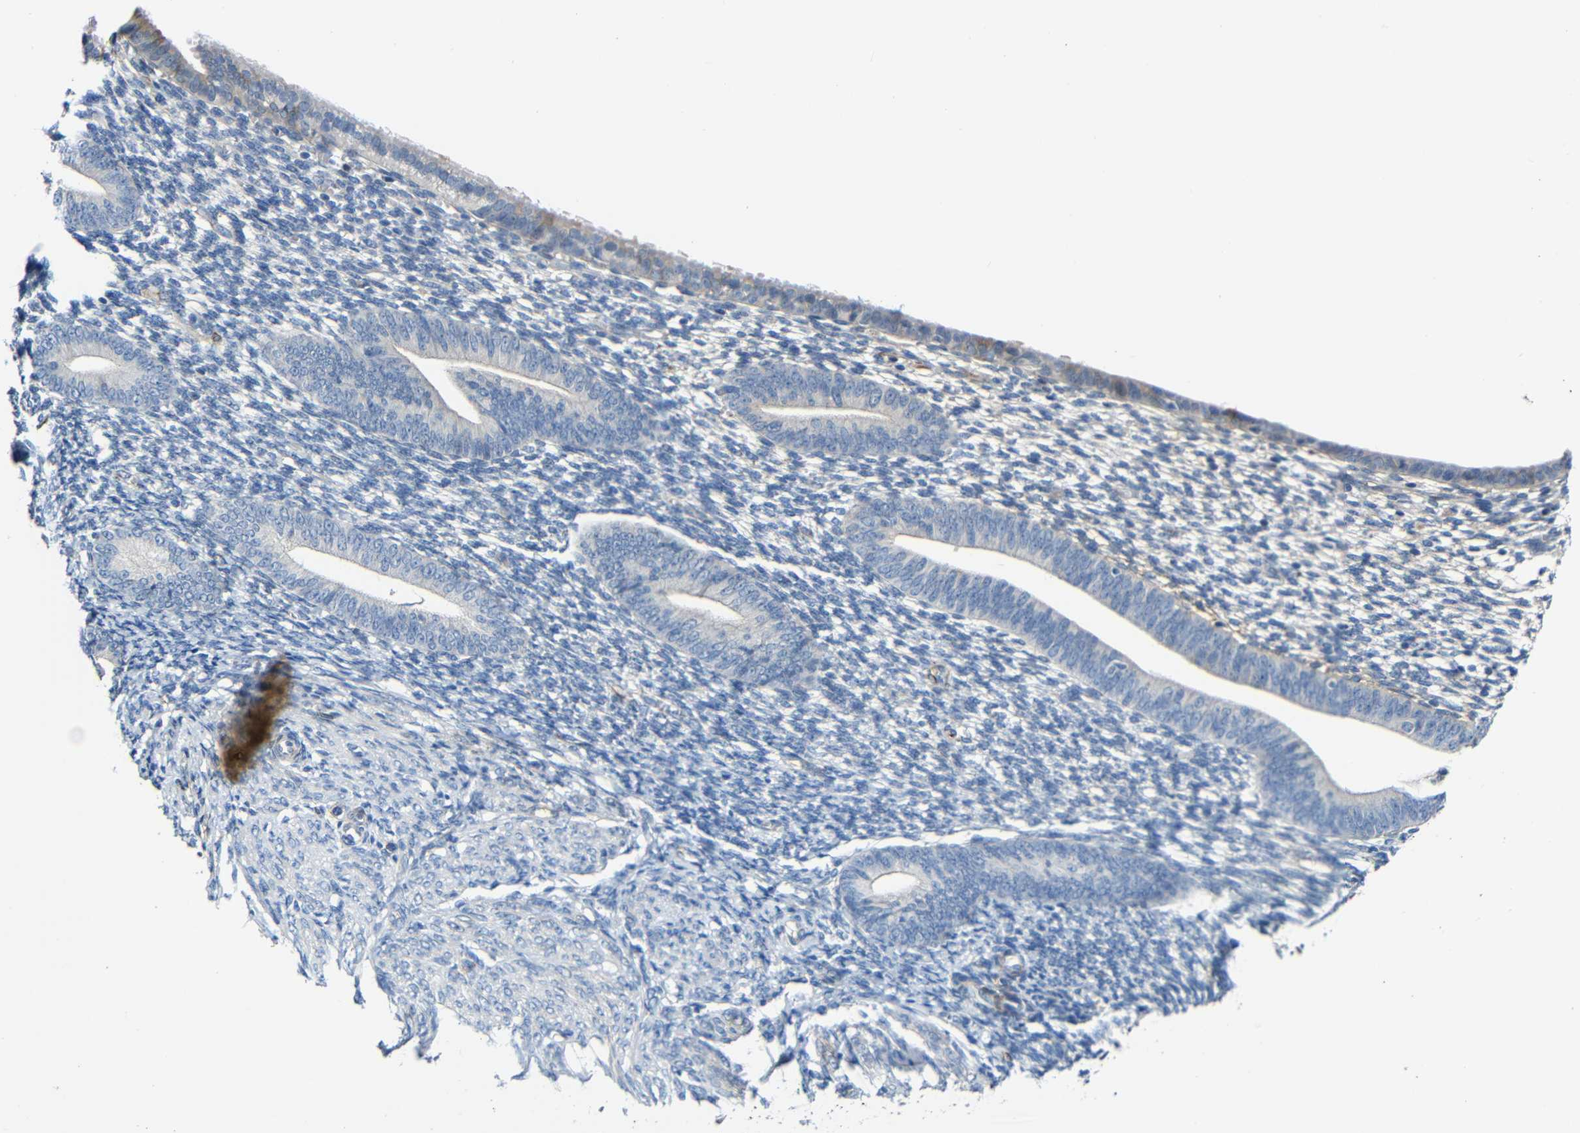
{"staining": {"intensity": "negative", "quantity": "none", "location": "none"}, "tissue": "endometrium", "cell_type": "Cells in endometrial stroma", "image_type": "normal", "snomed": [{"axis": "morphology", "description": "Normal tissue, NOS"}, {"axis": "topography", "description": "Endometrium"}], "caption": "An immunohistochemistry (IHC) image of unremarkable endometrium is shown. There is no staining in cells in endometrial stroma of endometrium.", "gene": "DCLK1", "patient": {"sex": "female", "age": 57}}